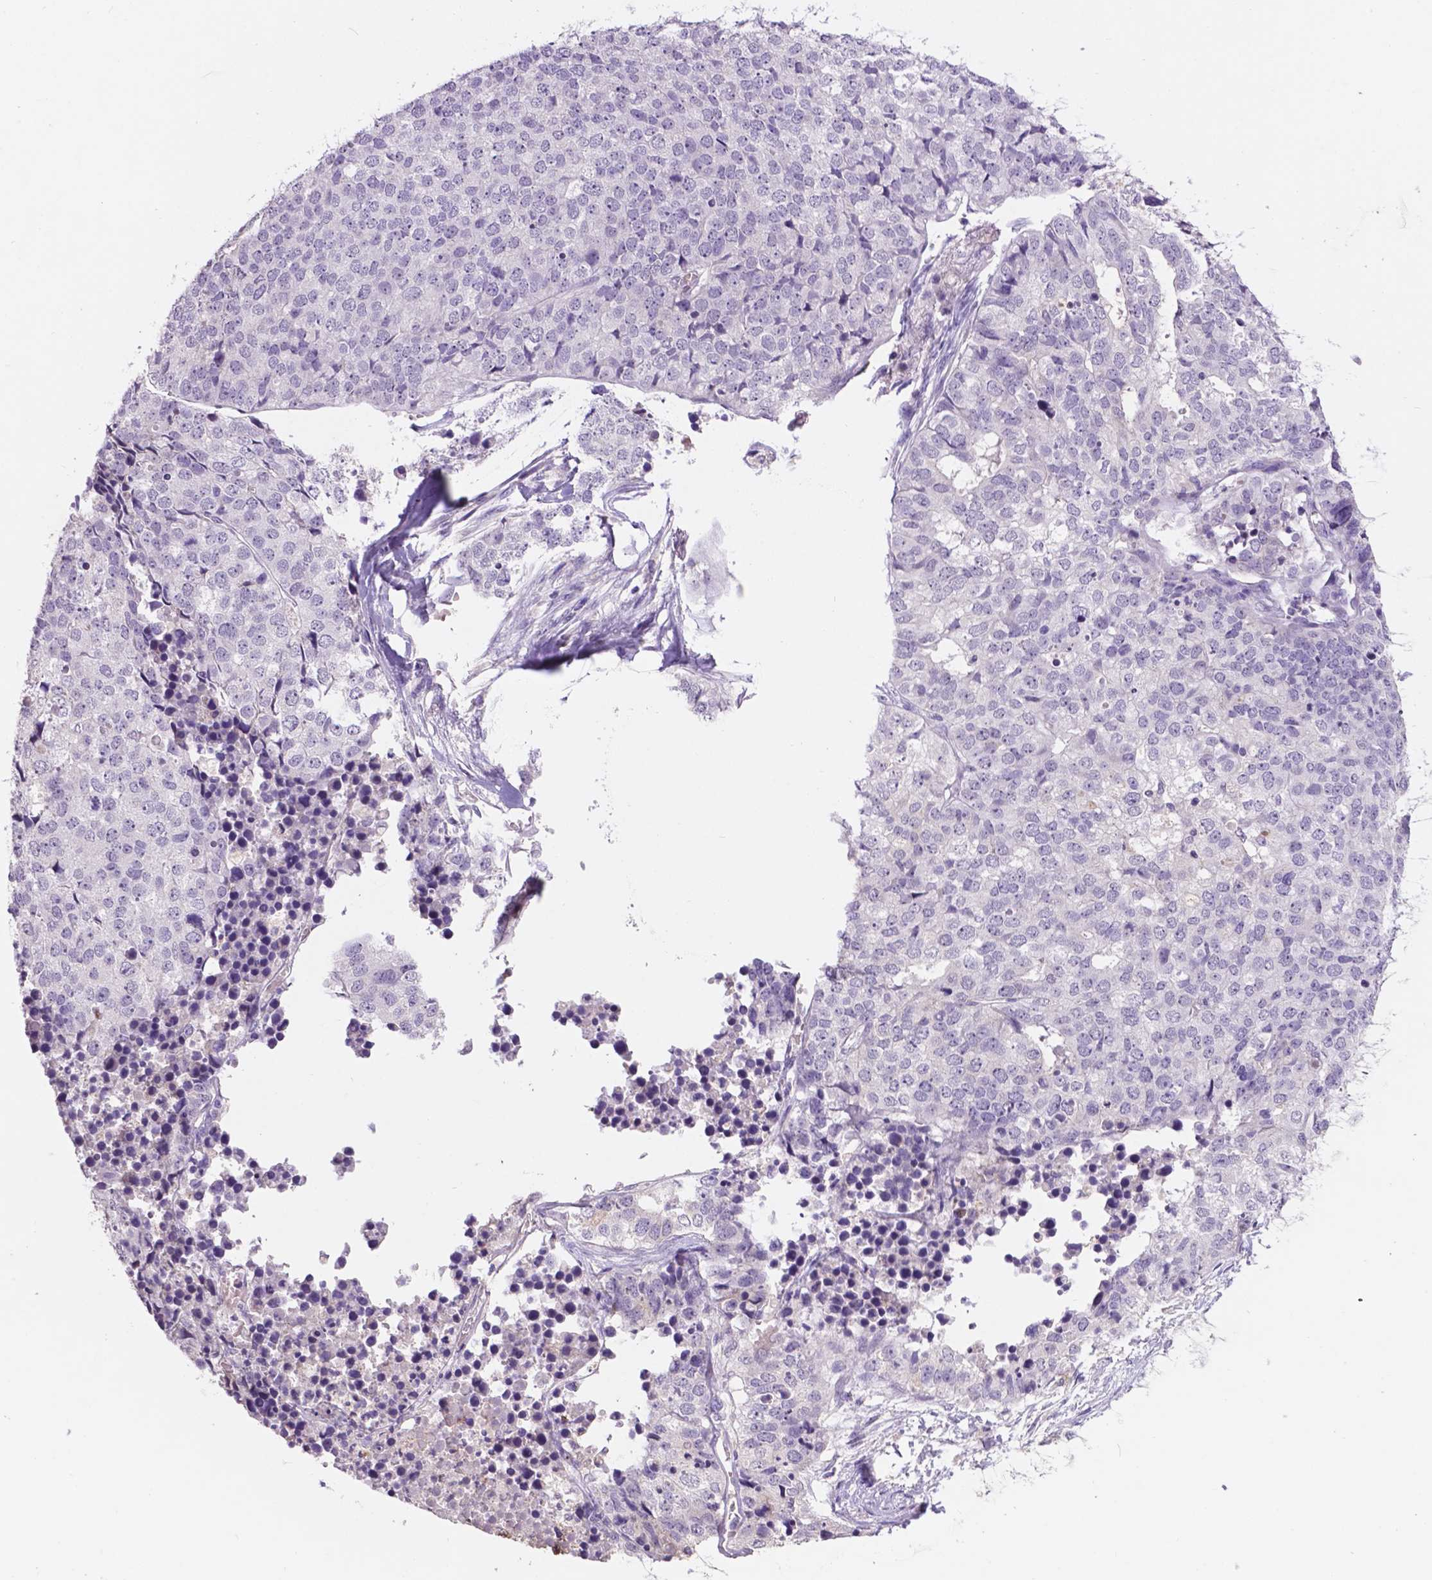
{"staining": {"intensity": "negative", "quantity": "none", "location": "none"}, "tissue": "stomach cancer", "cell_type": "Tumor cells", "image_type": "cancer", "snomed": [{"axis": "morphology", "description": "Adenocarcinoma, NOS"}, {"axis": "topography", "description": "Stomach"}], "caption": "Immunohistochemistry (IHC) micrograph of stomach cancer stained for a protein (brown), which shows no expression in tumor cells. The staining was performed using DAB to visualize the protein expression in brown, while the nuclei were stained in blue with hematoxylin (Magnification: 20x).", "gene": "PLSCR1", "patient": {"sex": "male", "age": 69}}